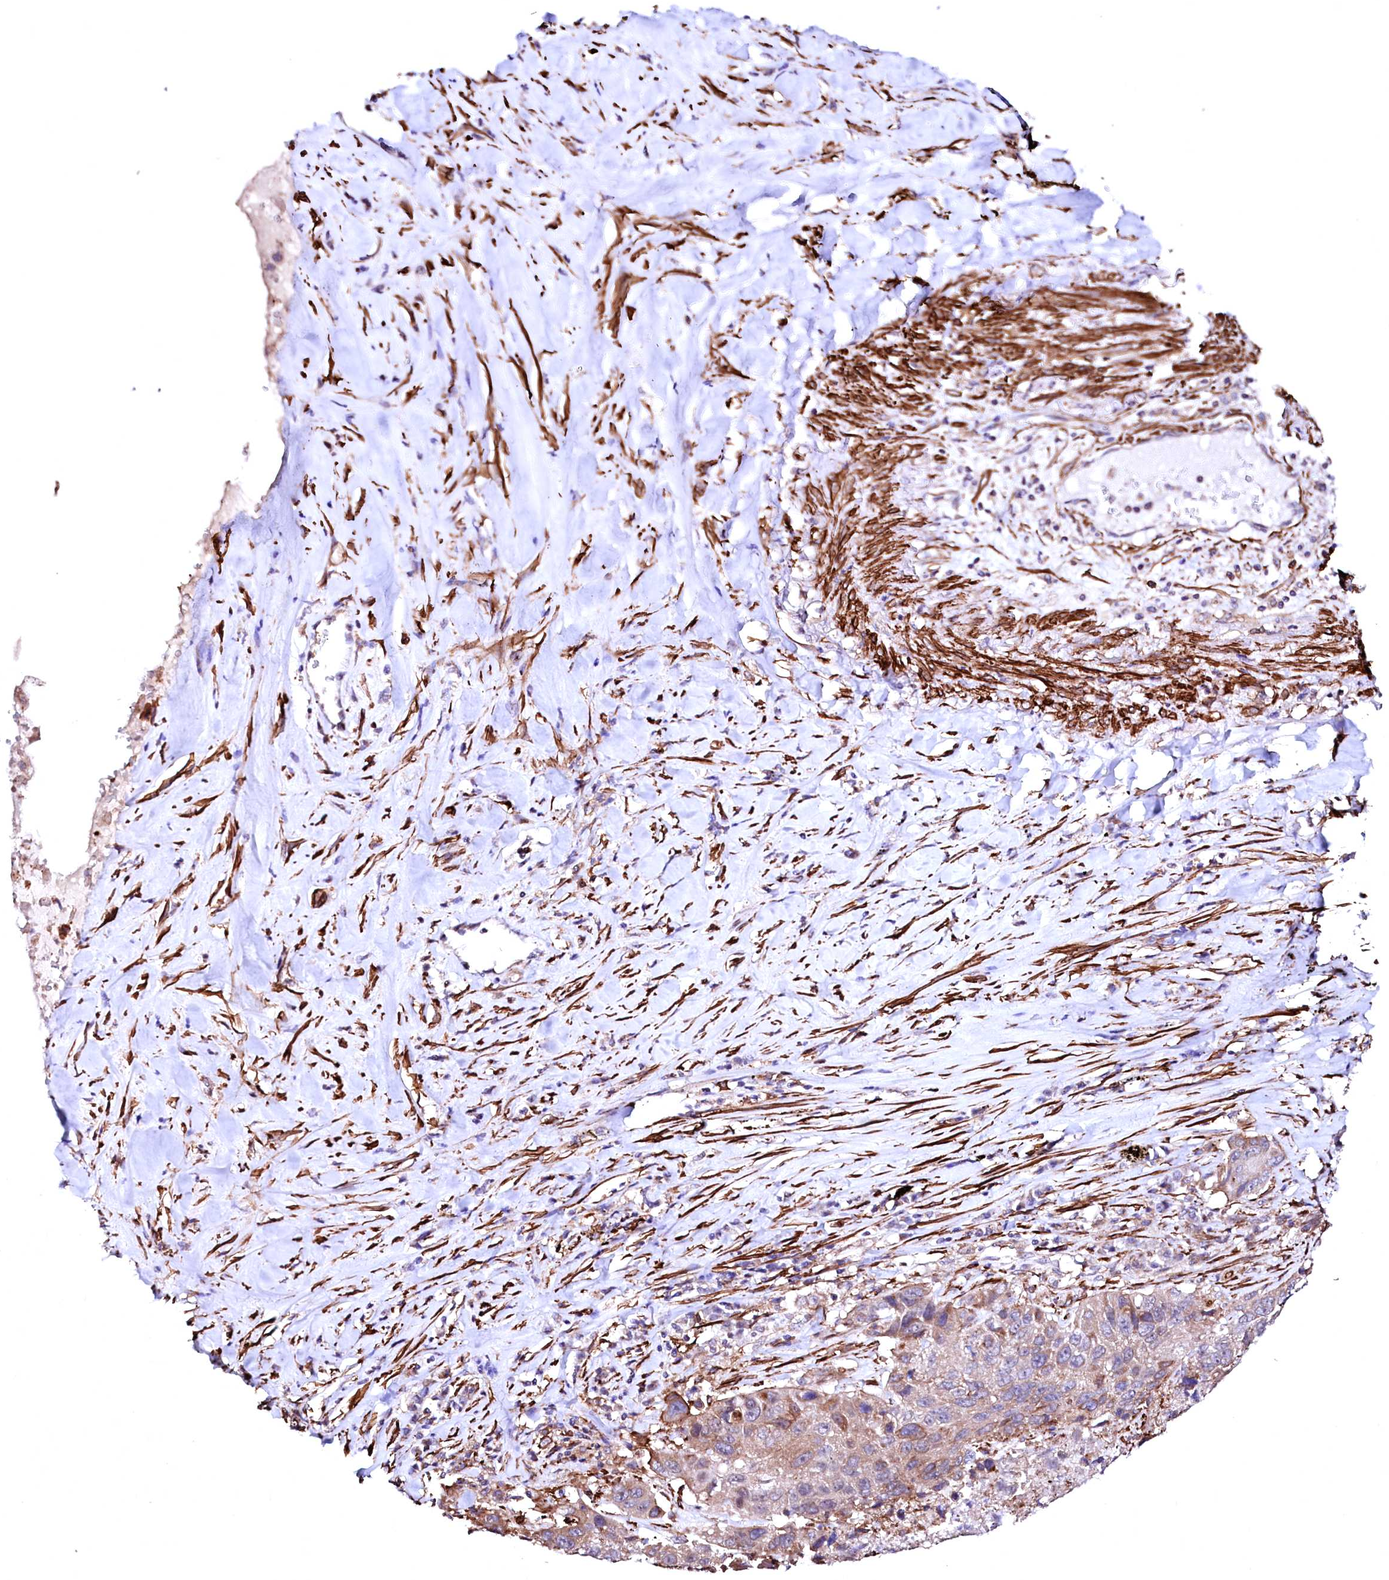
{"staining": {"intensity": "moderate", "quantity": "<25%", "location": "cytoplasmic/membranous"}, "tissue": "lung cancer", "cell_type": "Tumor cells", "image_type": "cancer", "snomed": [{"axis": "morphology", "description": "Squamous cell carcinoma, NOS"}, {"axis": "topography", "description": "Lung"}], "caption": "A histopathology image of human lung cancer (squamous cell carcinoma) stained for a protein displays moderate cytoplasmic/membranous brown staining in tumor cells. The protein of interest is shown in brown color, while the nuclei are stained blue.", "gene": "GPR176", "patient": {"sex": "male", "age": 61}}